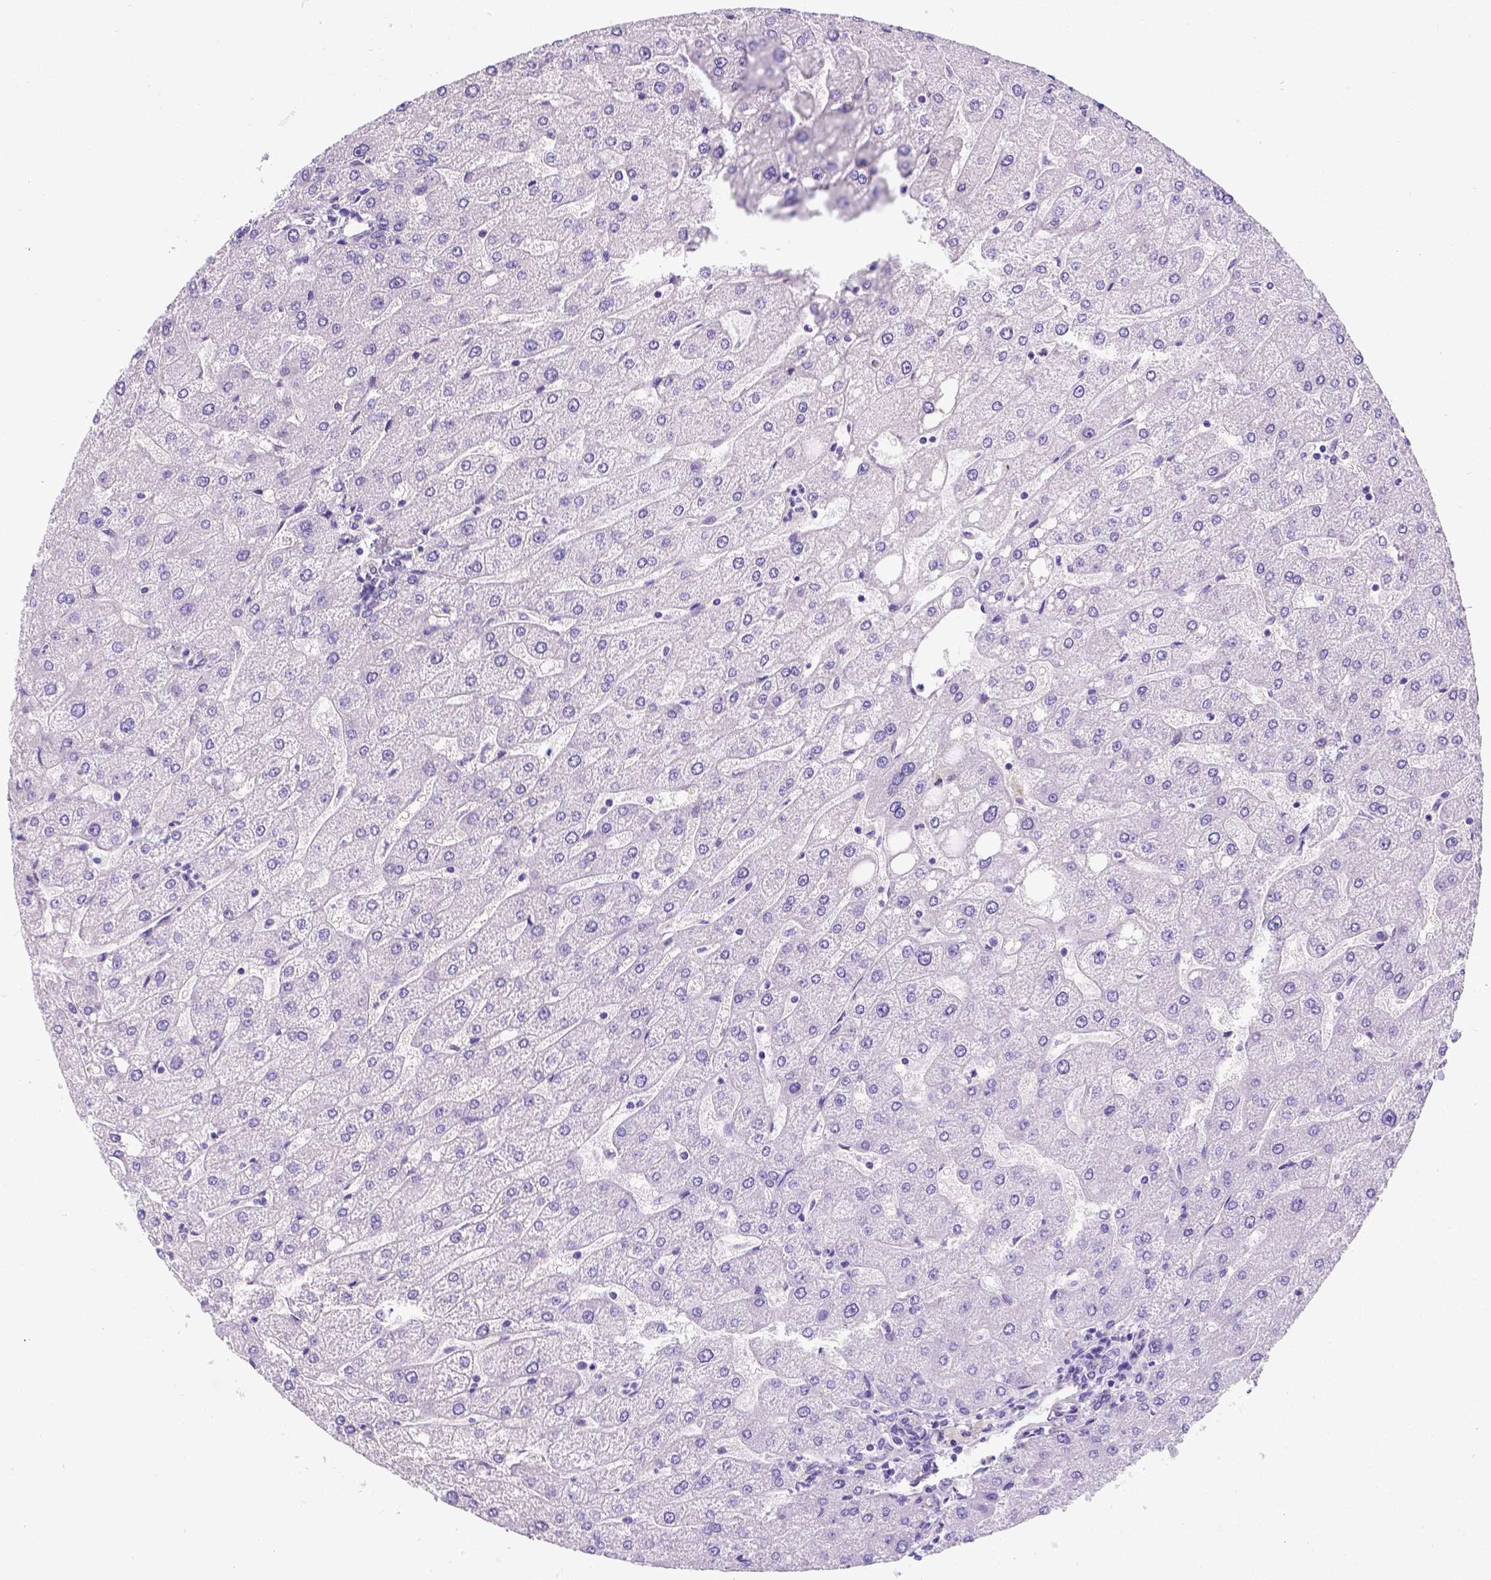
{"staining": {"intensity": "negative", "quantity": "none", "location": "none"}, "tissue": "liver", "cell_type": "Cholangiocytes", "image_type": "normal", "snomed": [{"axis": "morphology", "description": "Normal tissue, NOS"}, {"axis": "topography", "description": "Liver"}], "caption": "Photomicrograph shows no protein staining in cholangiocytes of unremarkable liver.", "gene": "PHF7", "patient": {"sex": "male", "age": 67}}